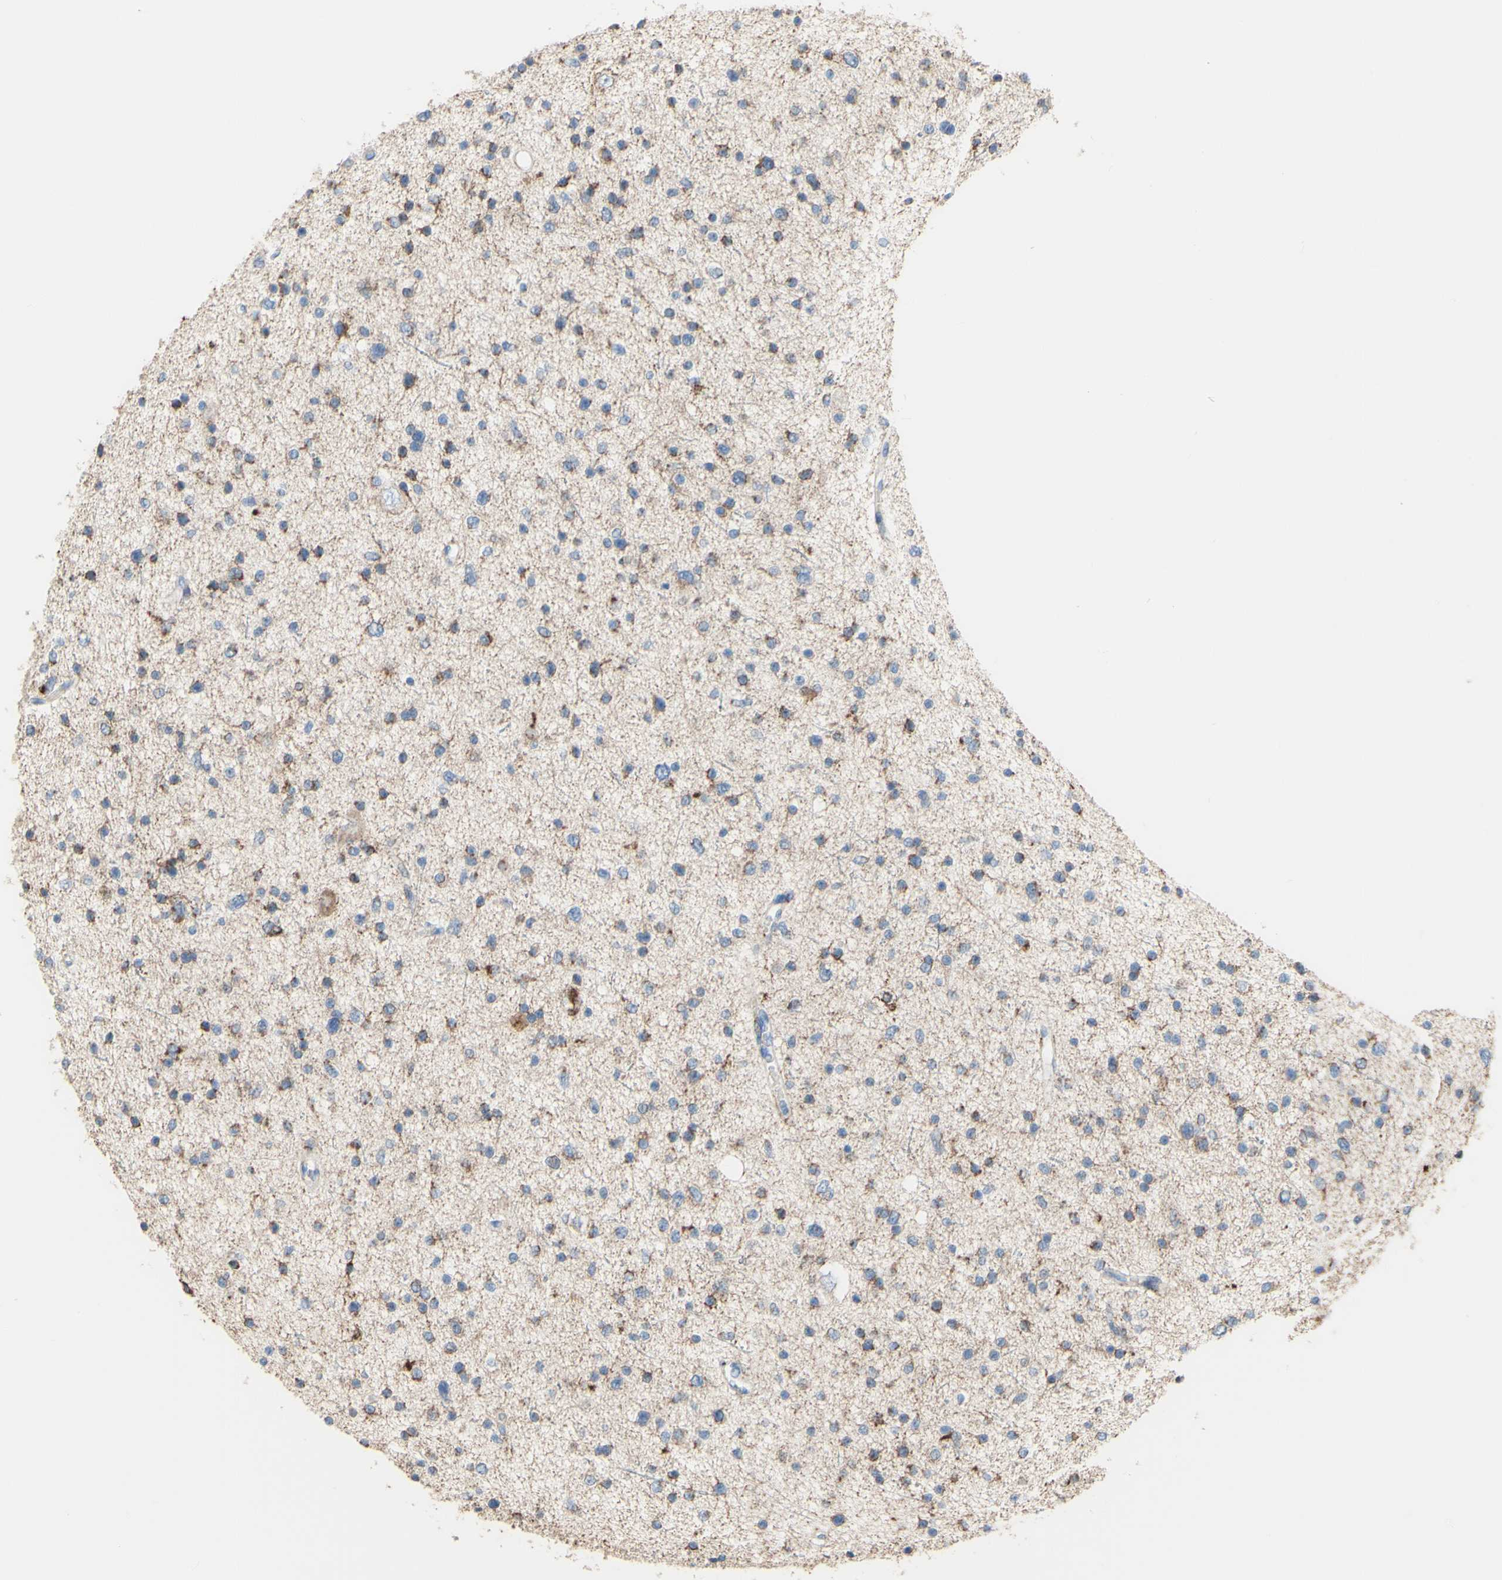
{"staining": {"intensity": "moderate", "quantity": "<25%", "location": "cytoplasmic/membranous"}, "tissue": "glioma", "cell_type": "Tumor cells", "image_type": "cancer", "snomed": [{"axis": "morphology", "description": "Glioma, malignant, Low grade"}, {"axis": "topography", "description": "Brain"}], "caption": "Low-grade glioma (malignant) stained with a protein marker reveals moderate staining in tumor cells.", "gene": "AGPAT5", "patient": {"sex": "female", "age": 37}}